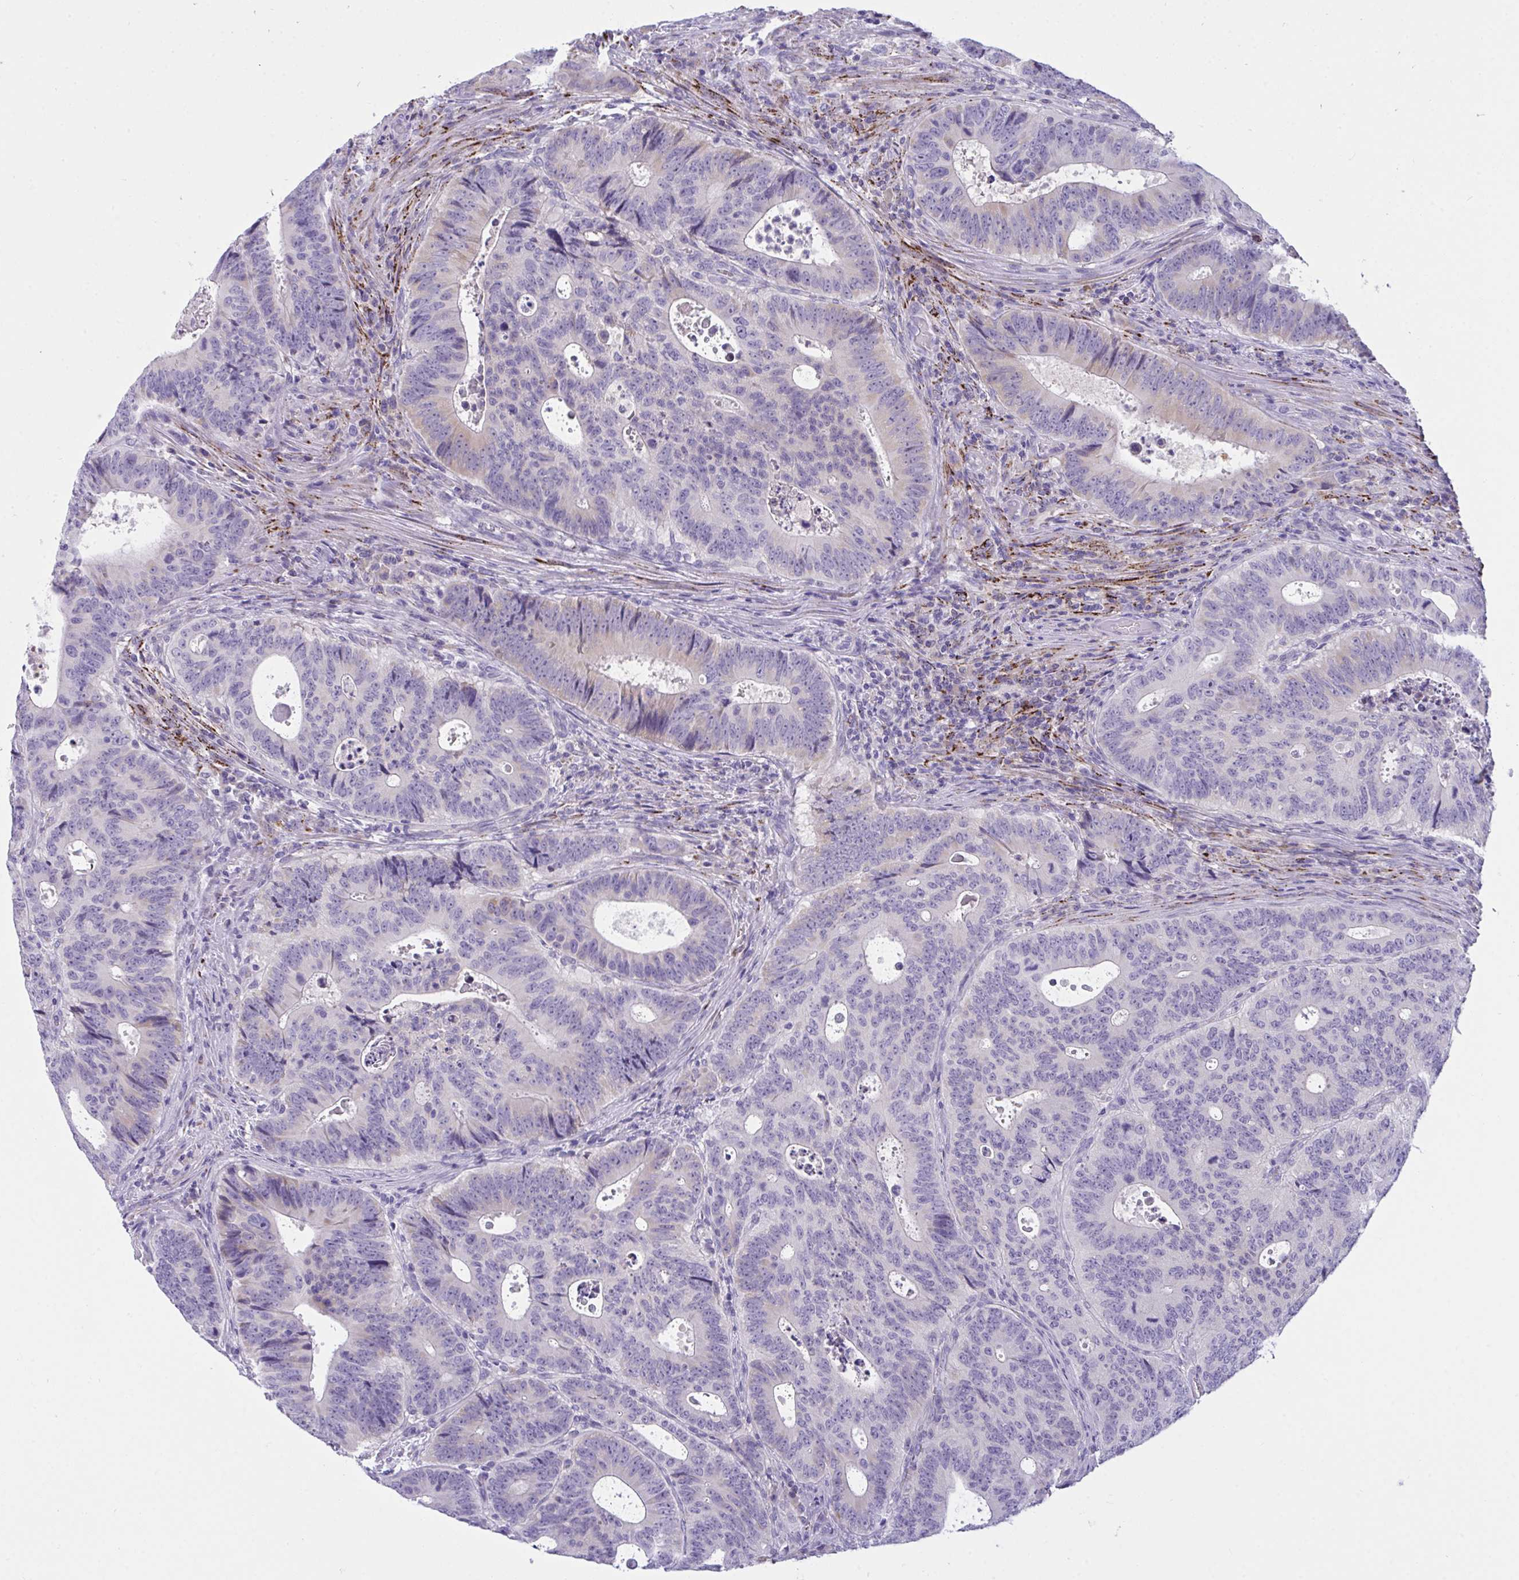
{"staining": {"intensity": "negative", "quantity": "none", "location": "none"}, "tissue": "colorectal cancer", "cell_type": "Tumor cells", "image_type": "cancer", "snomed": [{"axis": "morphology", "description": "Adenocarcinoma, NOS"}, {"axis": "topography", "description": "Colon"}], "caption": "Immunohistochemistry (IHC) image of neoplastic tissue: colorectal adenocarcinoma stained with DAB shows no significant protein staining in tumor cells. The staining was performed using DAB (3,3'-diaminobenzidine) to visualize the protein expression in brown, while the nuclei were stained in blue with hematoxylin (Magnification: 20x).", "gene": "SEMA6B", "patient": {"sex": "male", "age": 62}}